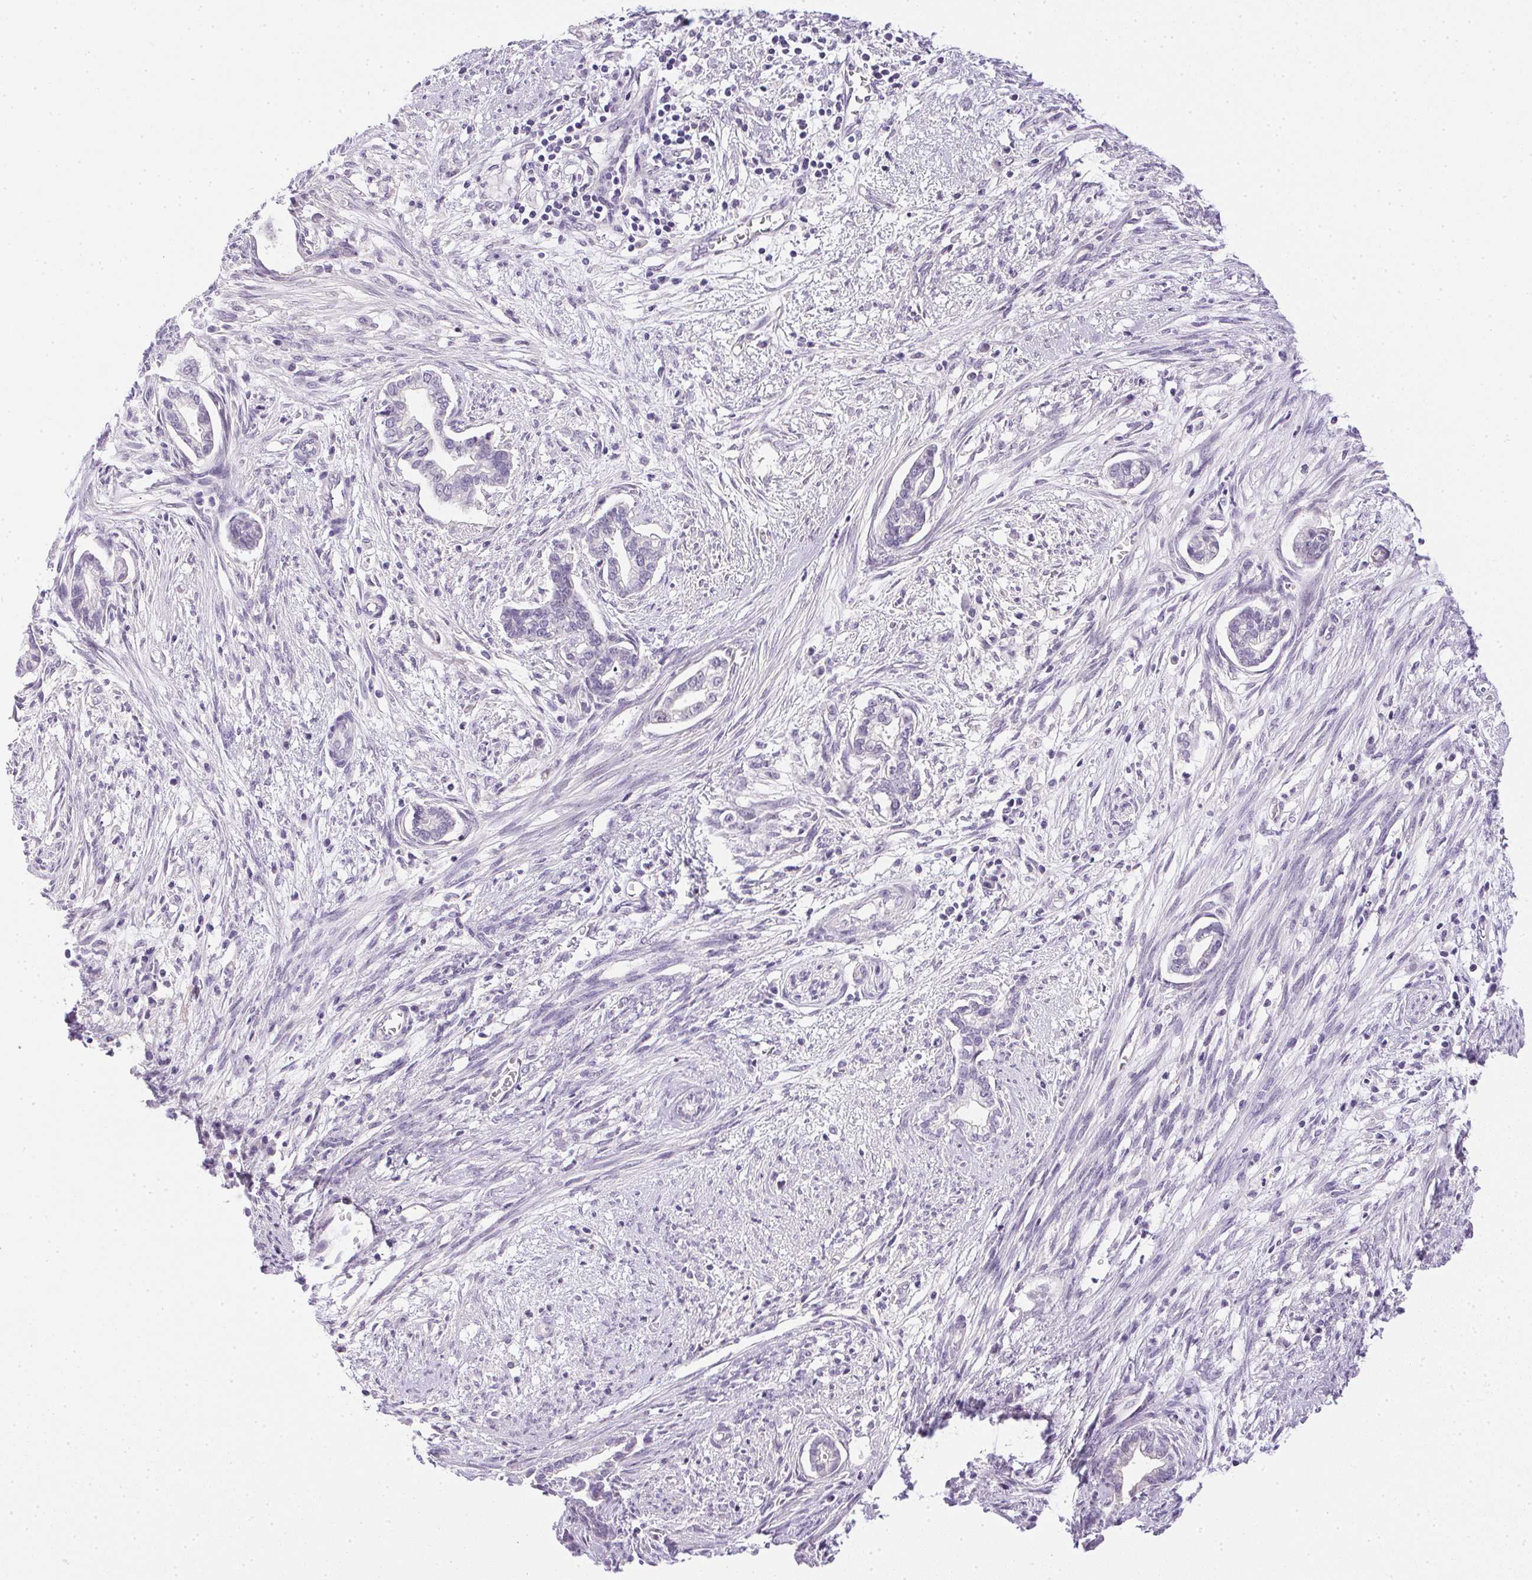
{"staining": {"intensity": "negative", "quantity": "none", "location": "none"}, "tissue": "cervical cancer", "cell_type": "Tumor cells", "image_type": "cancer", "snomed": [{"axis": "morphology", "description": "Adenocarcinoma, NOS"}, {"axis": "topography", "description": "Cervix"}], "caption": "The micrograph demonstrates no staining of tumor cells in cervical adenocarcinoma.", "gene": "PRL", "patient": {"sex": "female", "age": 62}}